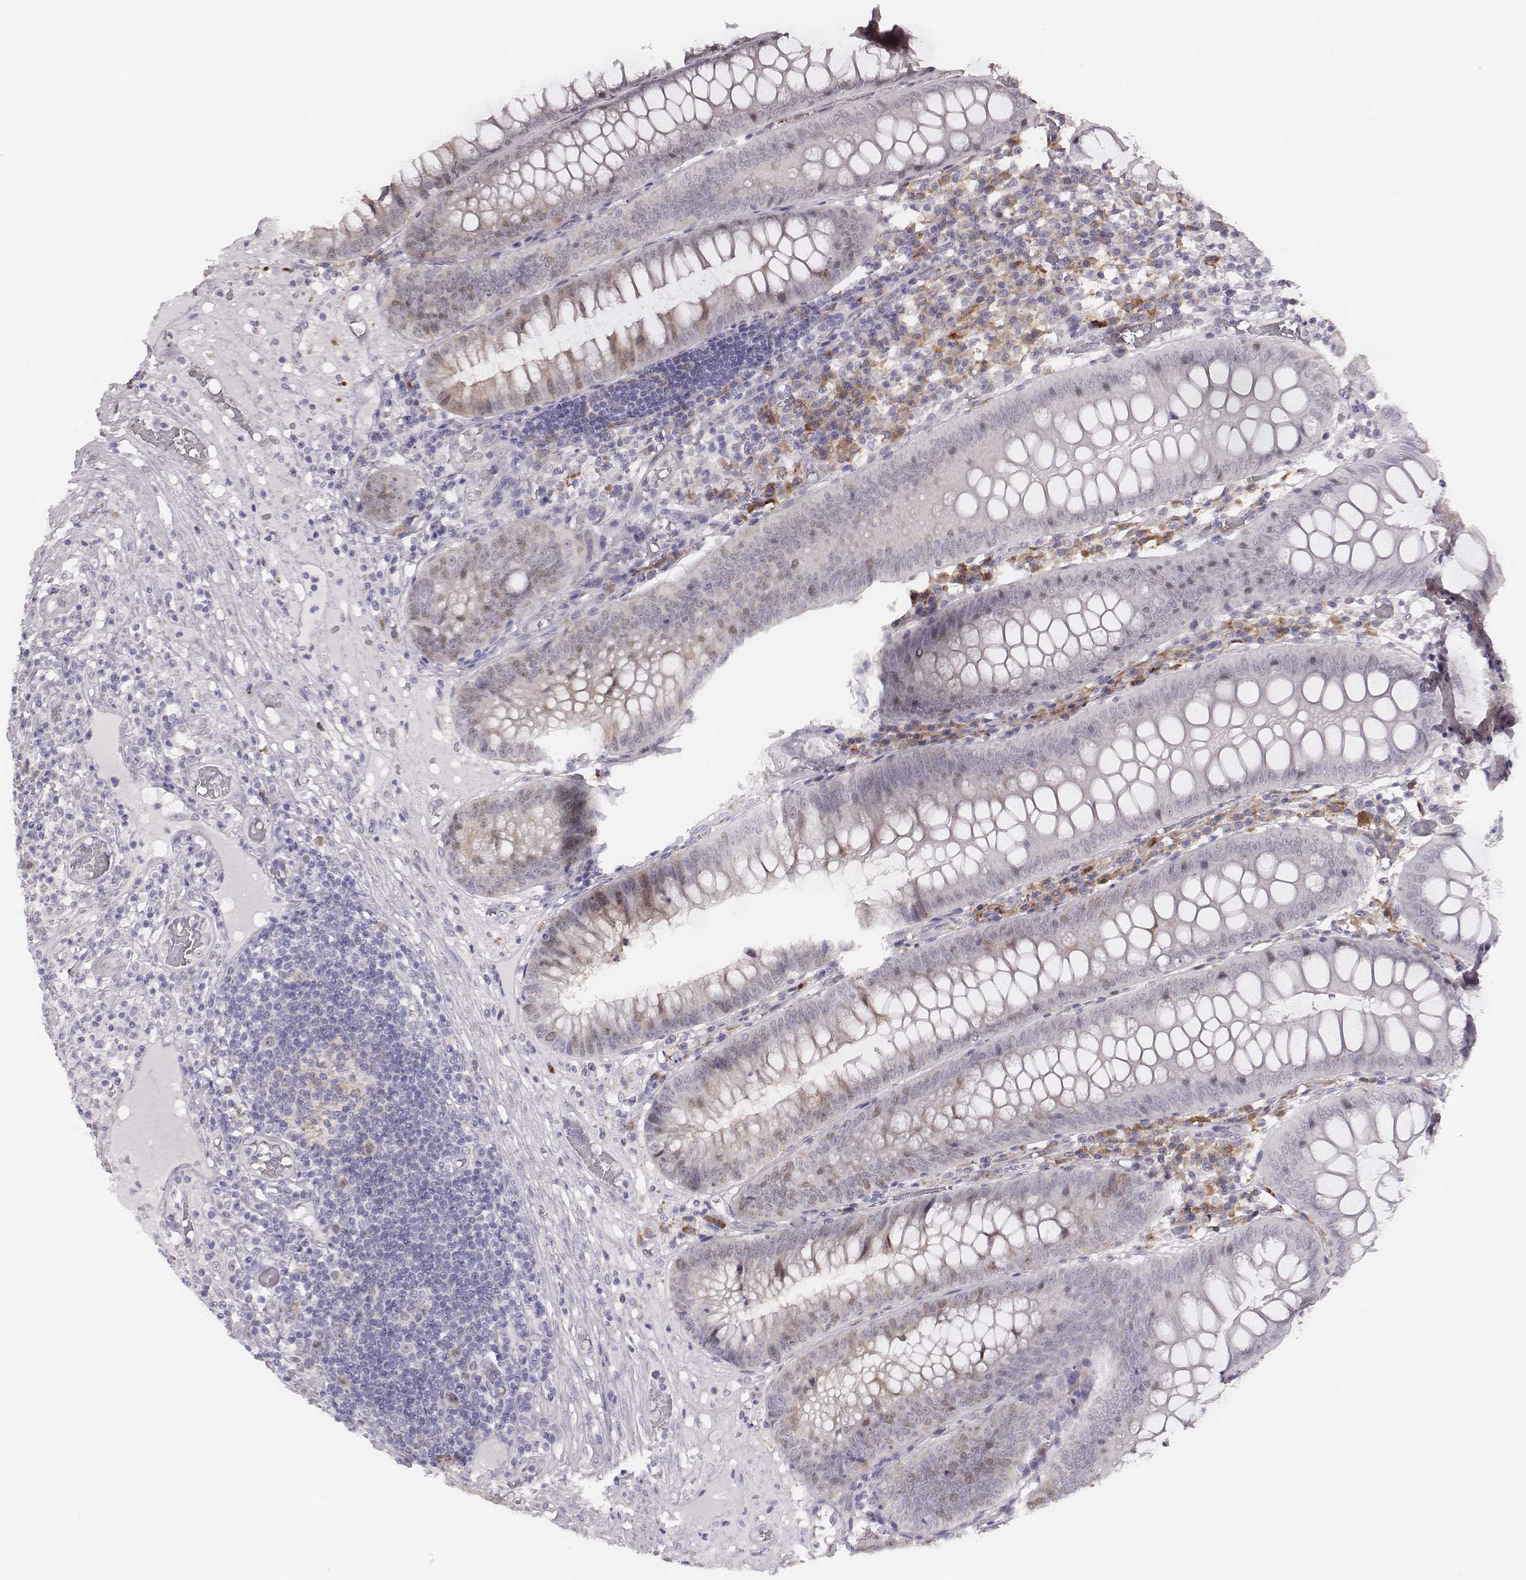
{"staining": {"intensity": "weak", "quantity": "<25%", "location": "cytoplasmic/membranous,nuclear"}, "tissue": "appendix", "cell_type": "Glandular cells", "image_type": "normal", "snomed": [{"axis": "morphology", "description": "Normal tissue, NOS"}, {"axis": "morphology", "description": "Inflammation, NOS"}, {"axis": "topography", "description": "Appendix"}], "caption": "DAB immunohistochemical staining of normal appendix demonstrates no significant staining in glandular cells. (DAB immunohistochemistry, high magnification).", "gene": "PBK", "patient": {"sex": "male", "age": 16}}